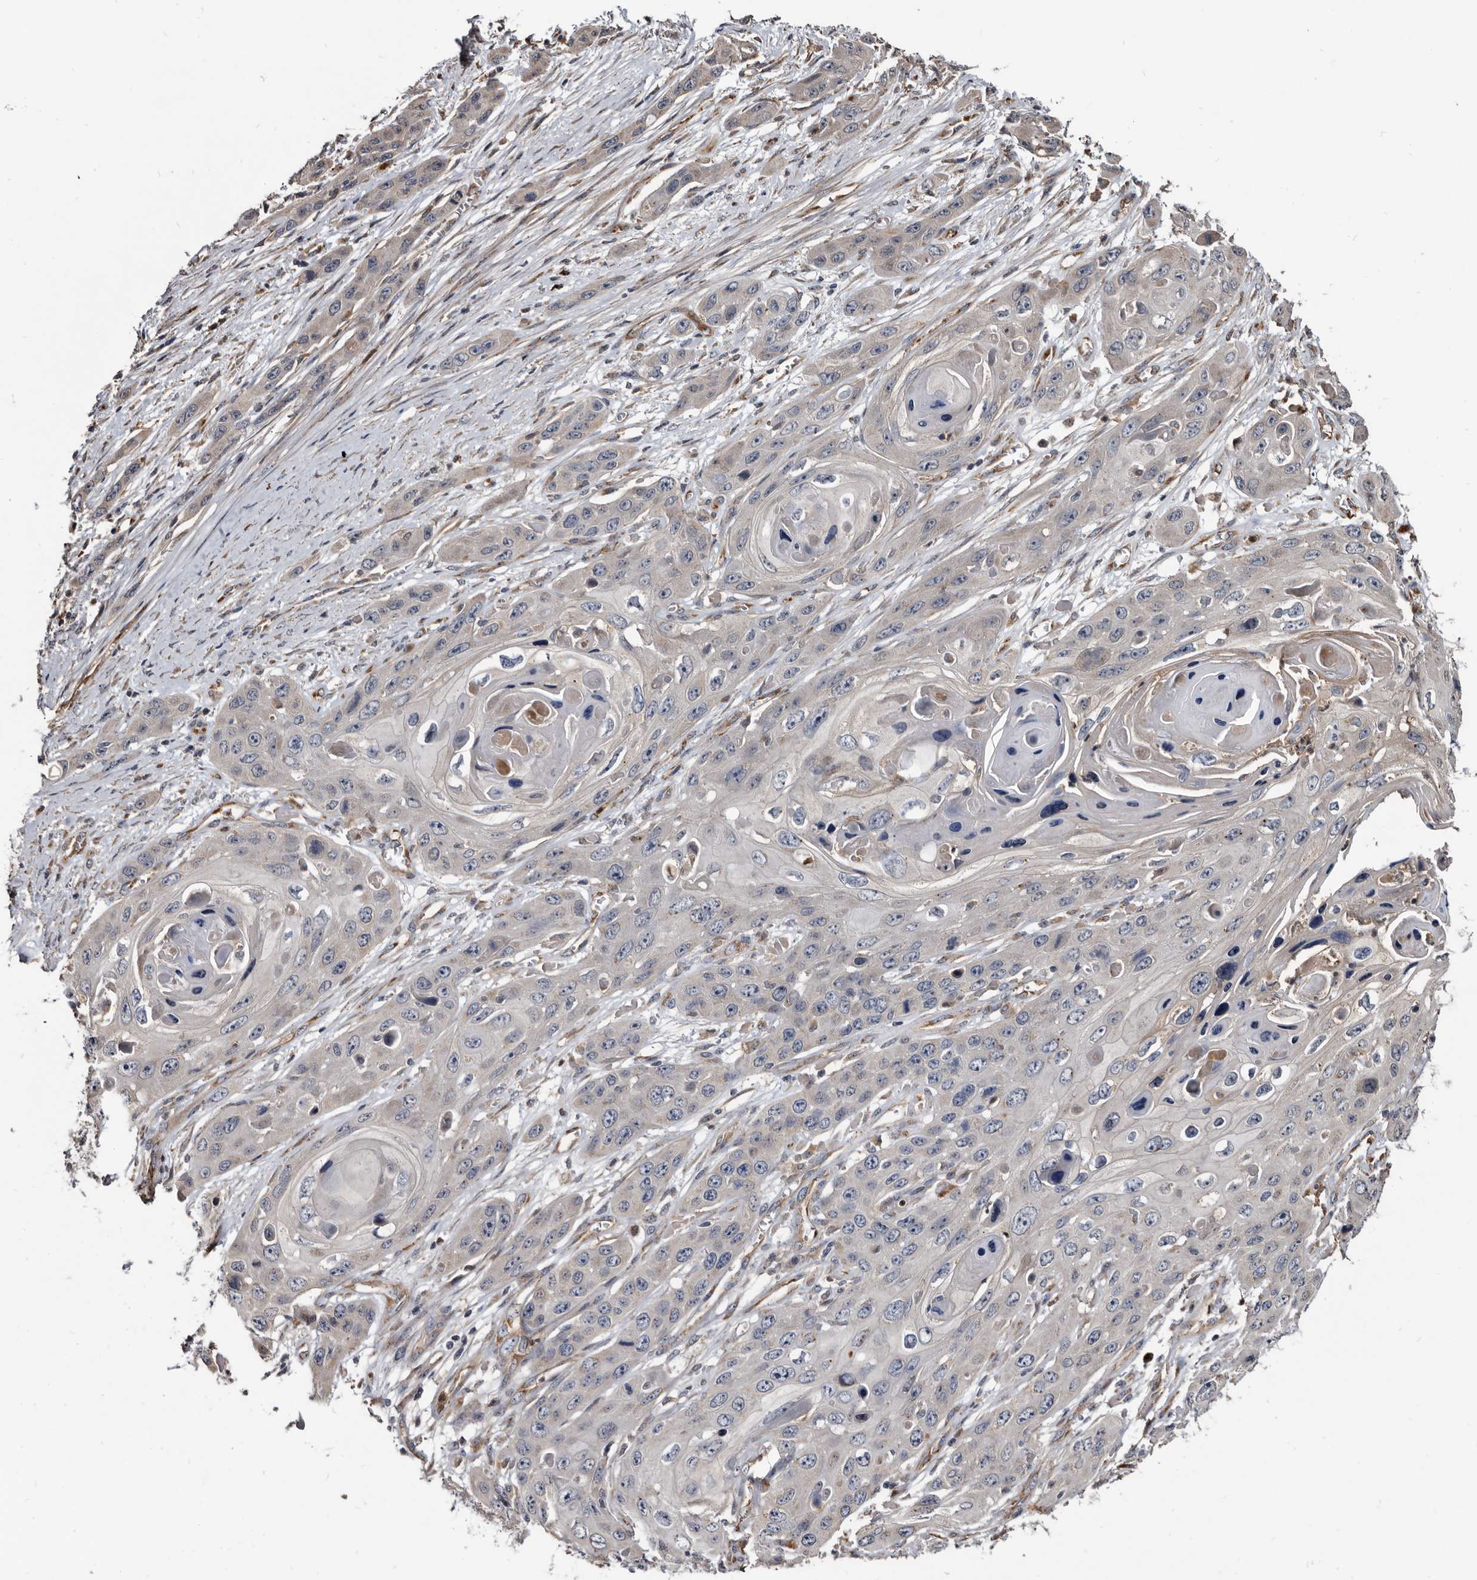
{"staining": {"intensity": "negative", "quantity": "none", "location": "none"}, "tissue": "skin cancer", "cell_type": "Tumor cells", "image_type": "cancer", "snomed": [{"axis": "morphology", "description": "Squamous cell carcinoma, NOS"}, {"axis": "topography", "description": "Skin"}], "caption": "A high-resolution photomicrograph shows IHC staining of skin cancer (squamous cell carcinoma), which shows no significant staining in tumor cells.", "gene": "CTSA", "patient": {"sex": "male", "age": 55}}